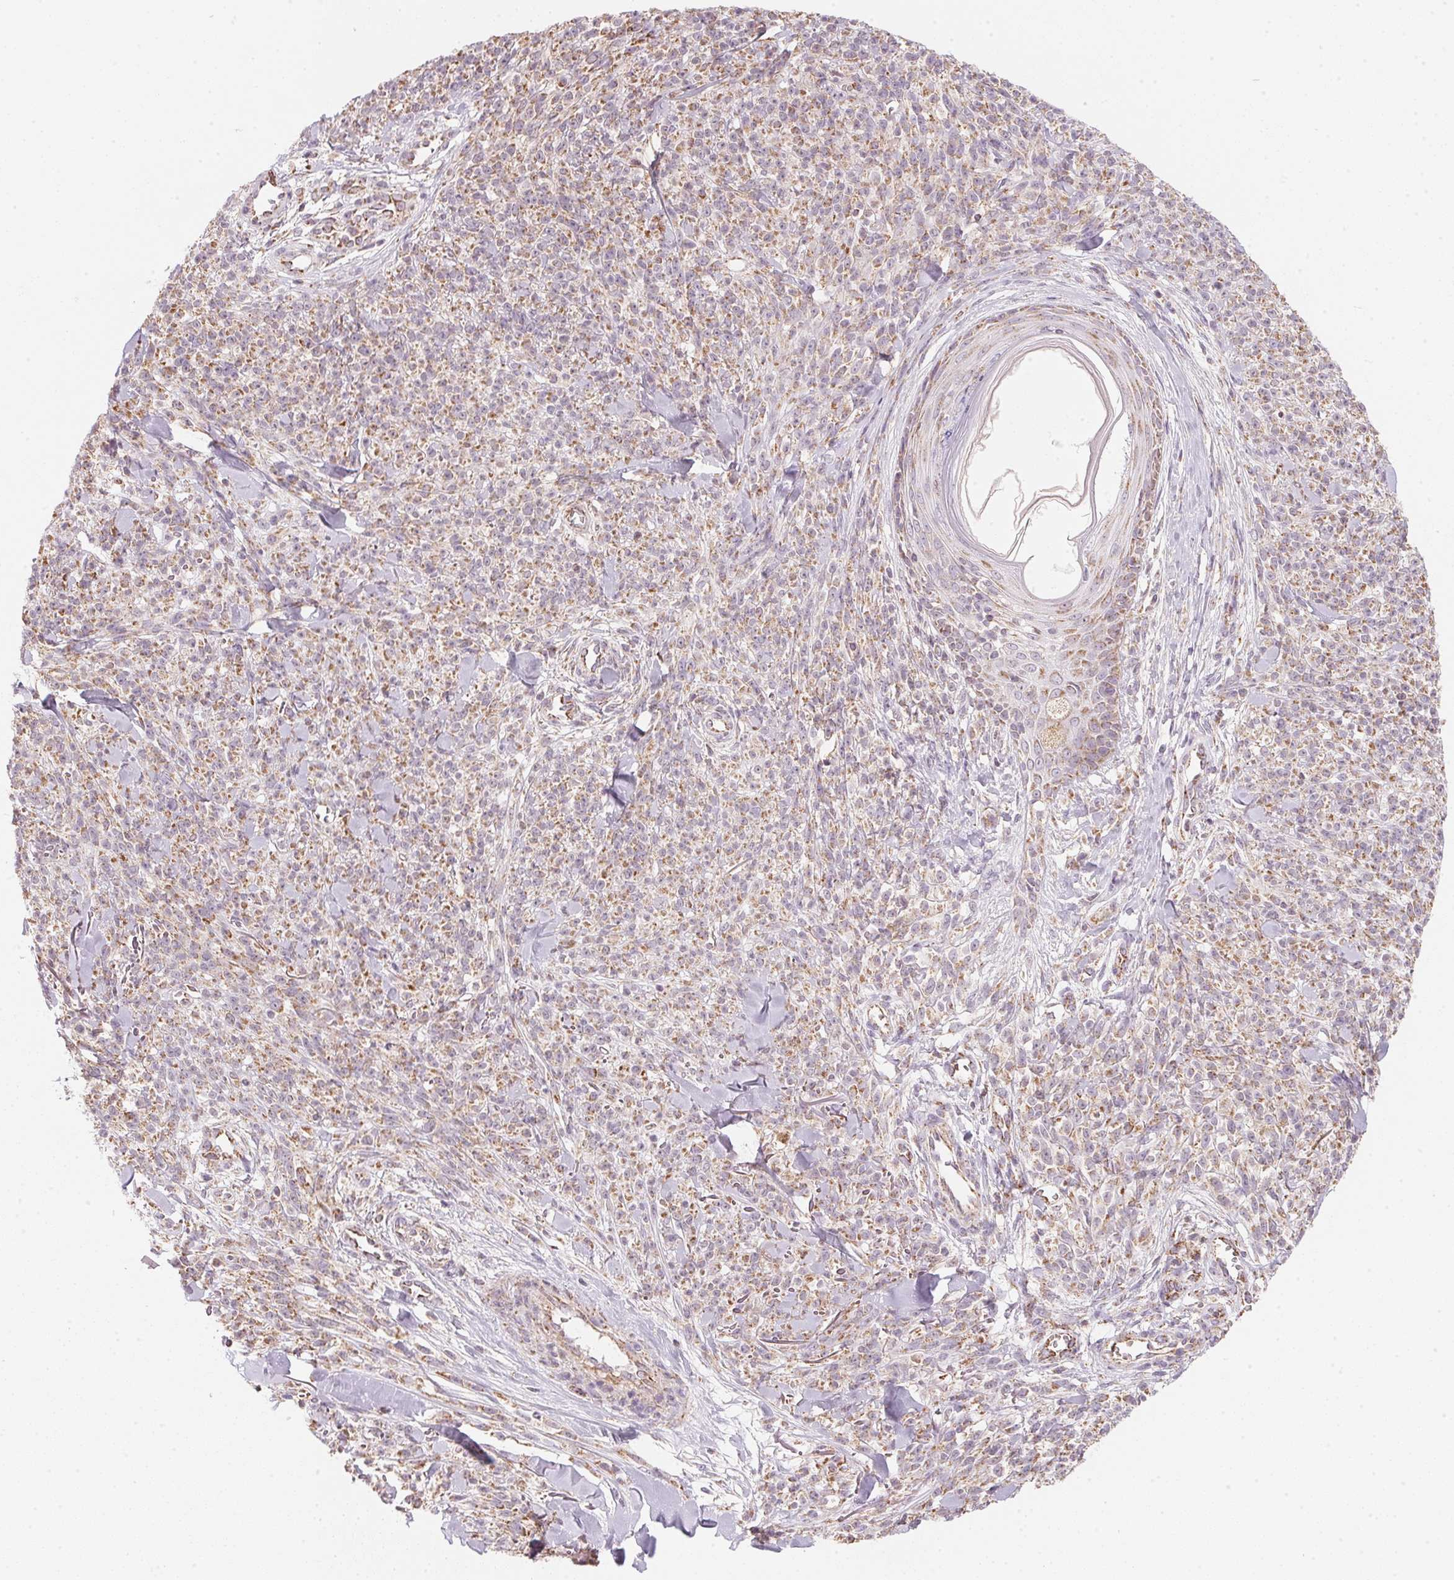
{"staining": {"intensity": "moderate", "quantity": ">75%", "location": "cytoplasmic/membranous"}, "tissue": "melanoma", "cell_type": "Tumor cells", "image_type": "cancer", "snomed": [{"axis": "morphology", "description": "Malignant melanoma, NOS"}, {"axis": "topography", "description": "Skin"}, {"axis": "topography", "description": "Skin of trunk"}], "caption": "This micrograph exhibits immunohistochemistry (IHC) staining of human malignant melanoma, with medium moderate cytoplasmic/membranous expression in approximately >75% of tumor cells.", "gene": "COQ7", "patient": {"sex": "male", "age": 74}}